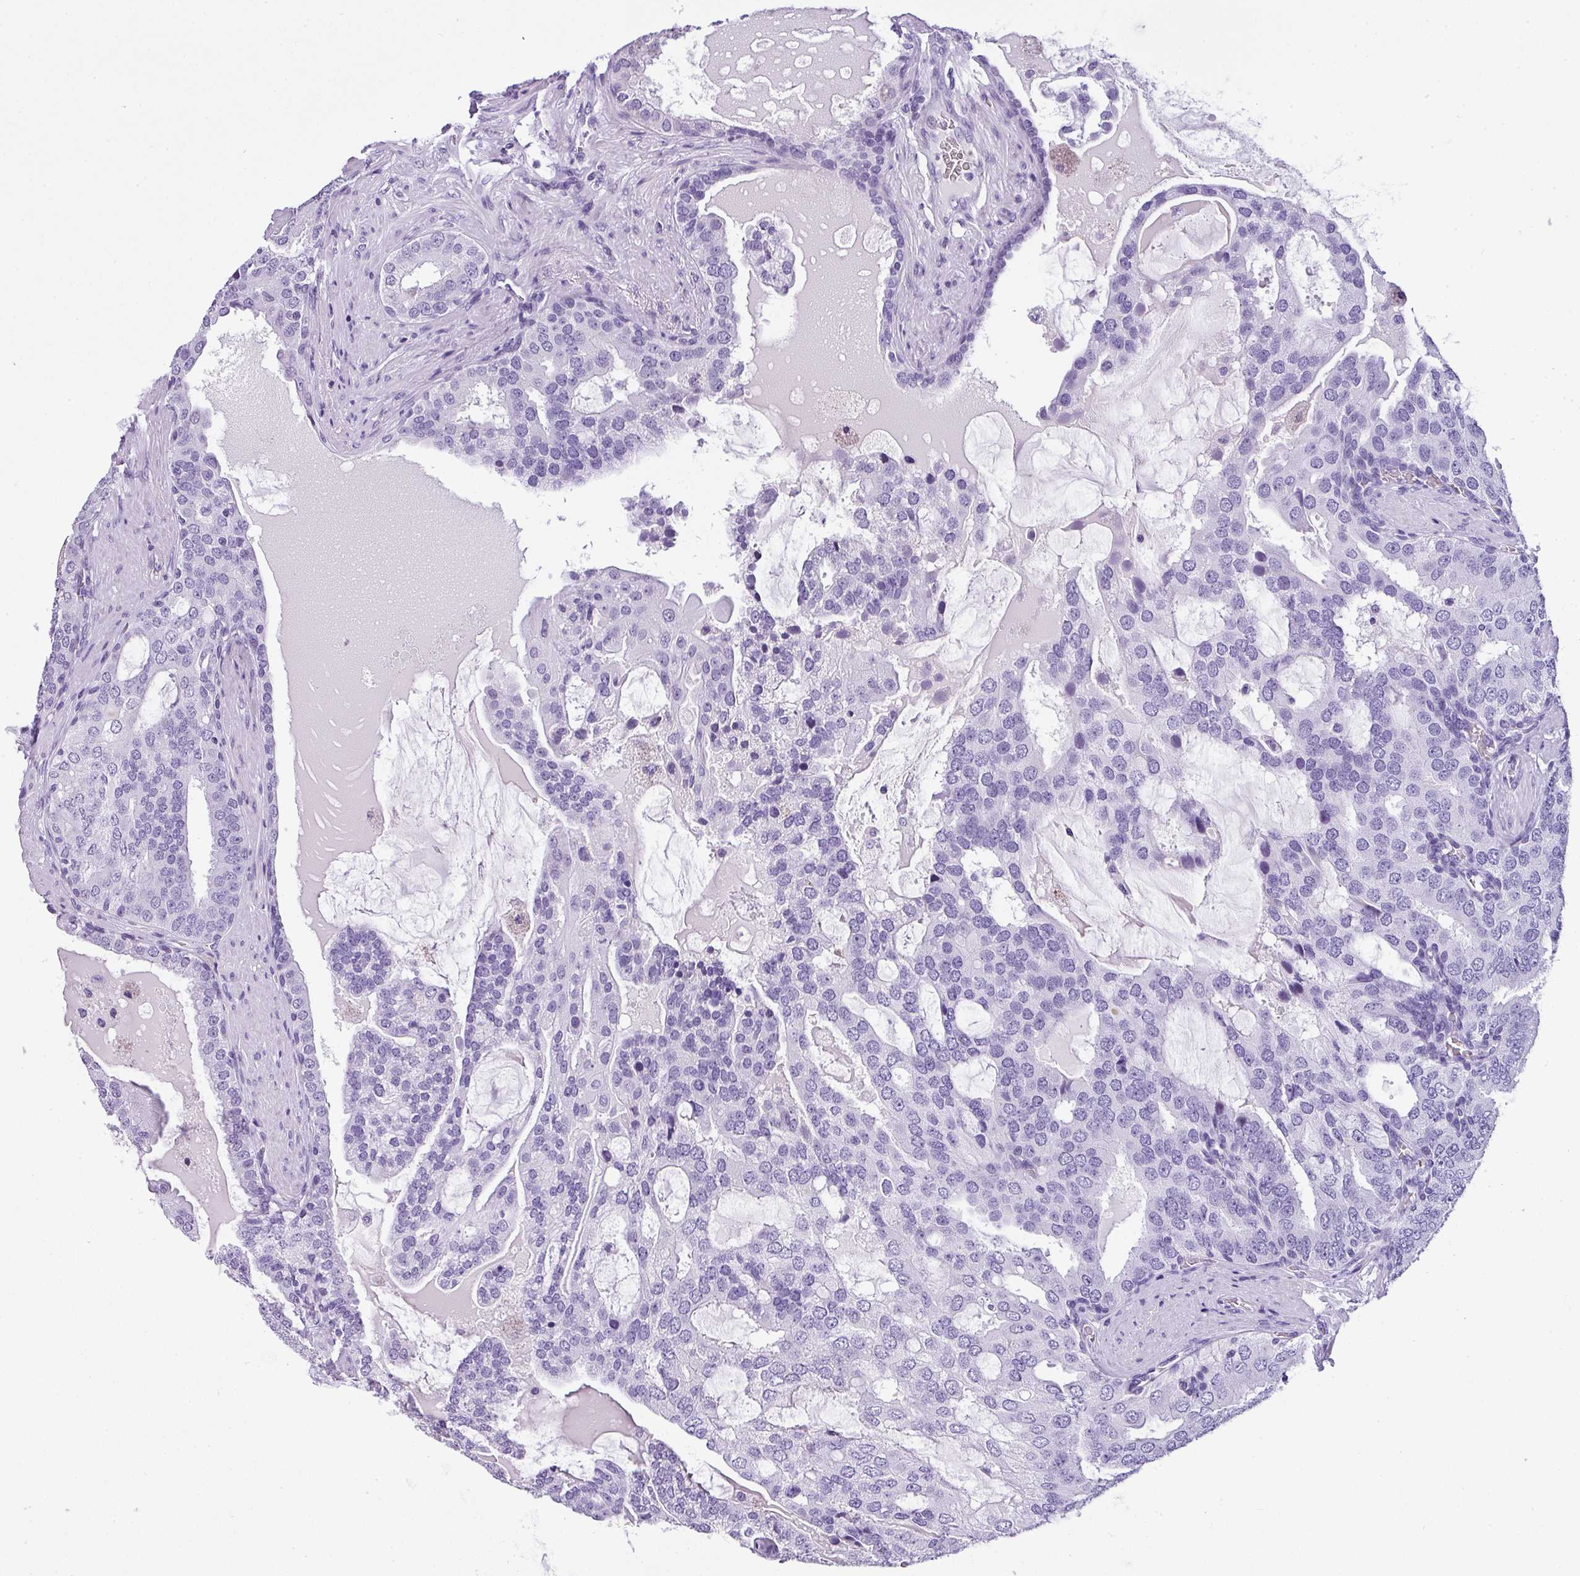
{"staining": {"intensity": "negative", "quantity": "none", "location": "none"}, "tissue": "prostate cancer", "cell_type": "Tumor cells", "image_type": "cancer", "snomed": [{"axis": "morphology", "description": "Adenocarcinoma, High grade"}, {"axis": "topography", "description": "Prostate"}], "caption": "An immunohistochemistry photomicrograph of prostate cancer (adenocarcinoma (high-grade)) is shown. There is no staining in tumor cells of prostate cancer (adenocarcinoma (high-grade)).", "gene": "MUC21", "patient": {"sex": "male", "age": 55}}